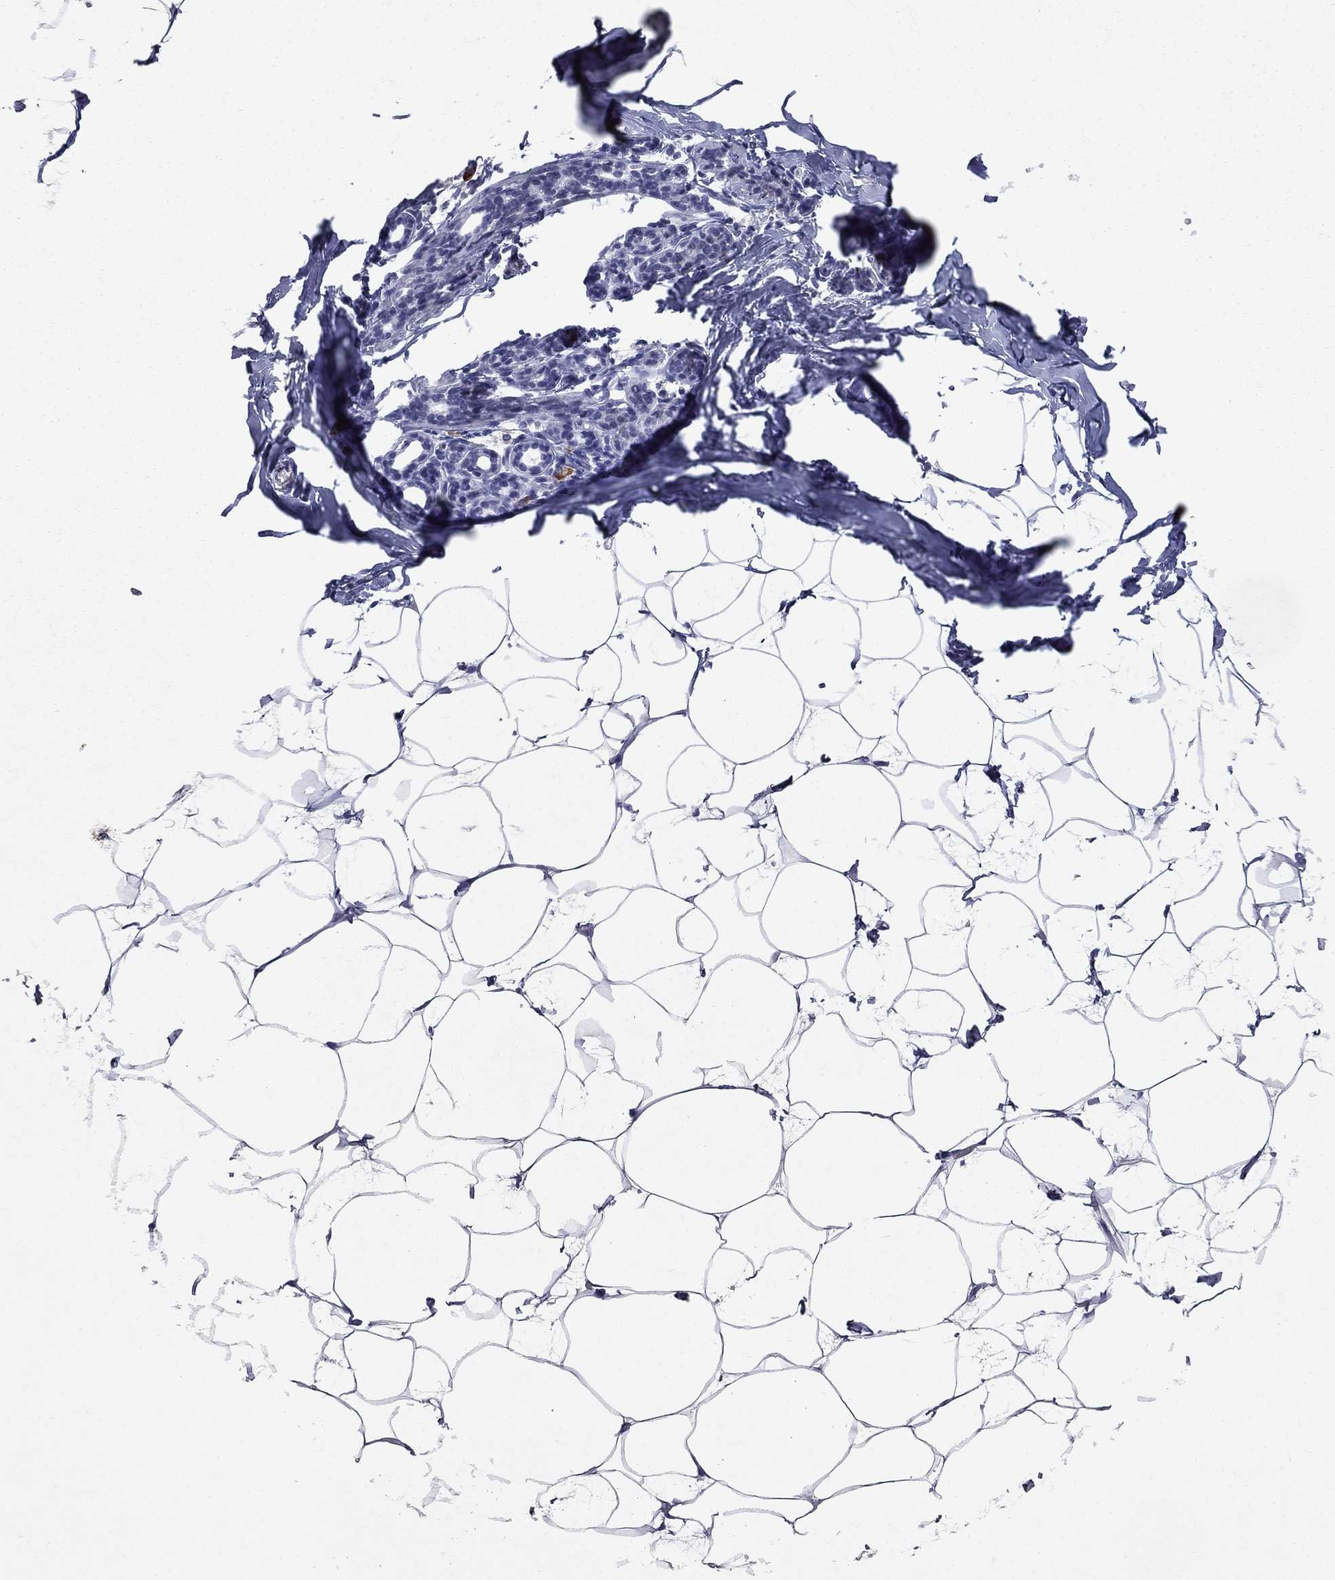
{"staining": {"intensity": "negative", "quantity": "none", "location": "none"}, "tissue": "breast", "cell_type": "Adipocytes", "image_type": "normal", "snomed": [{"axis": "morphology", "description": "Normal tissue, NOS"}, {"axis": "topography", "description": "Breast"}], "caption": "Protein analysis of benign breast exhibits no significant staining in adipocytes.", "gene": "ECM1", "patient": {"sex": "female", "age": 32}}